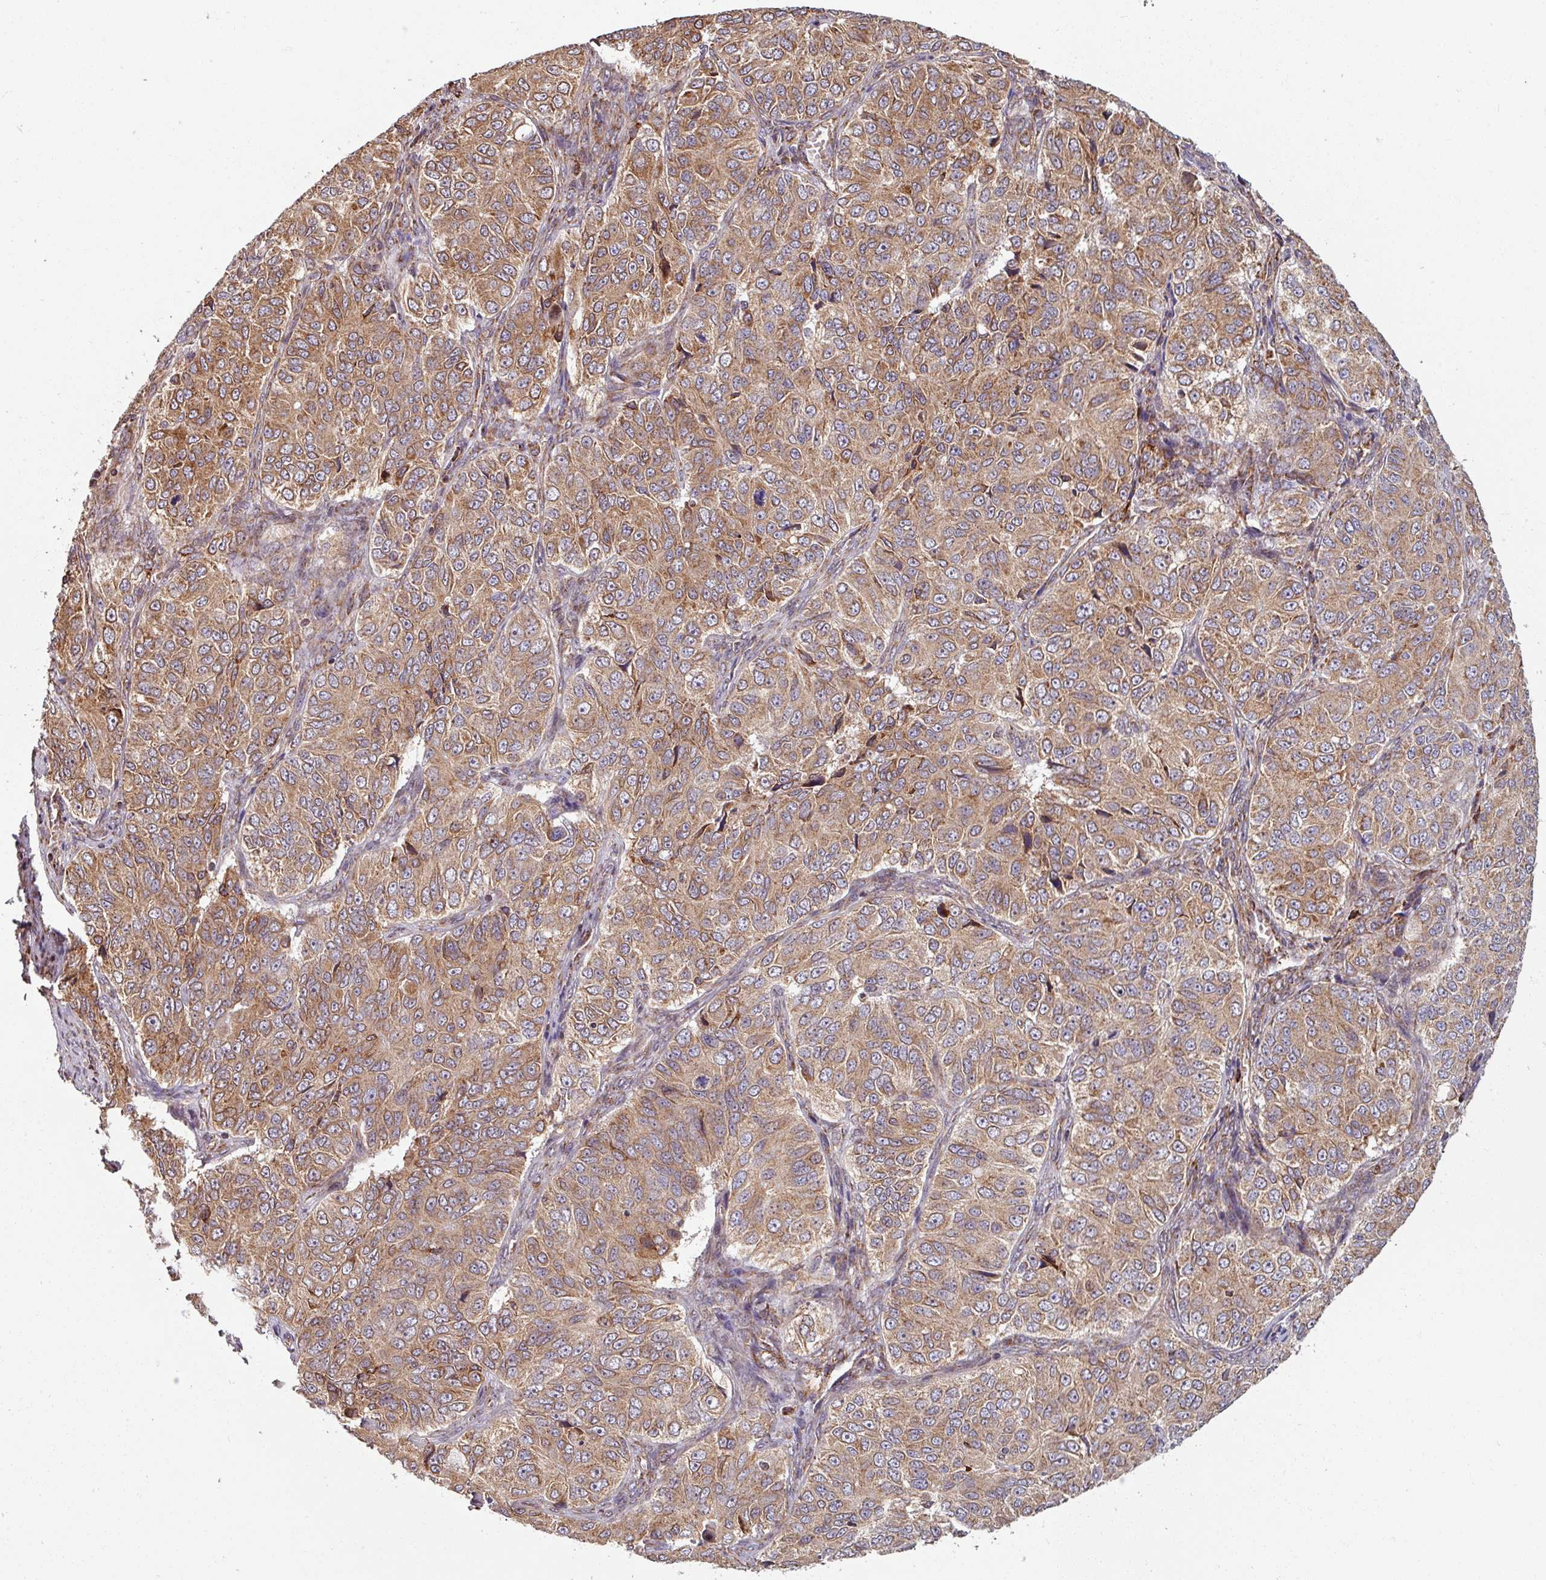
{"staining": {"intensity": "moderate", "quantity": ">75%", "location": "cytoplasmic/membranous"}, "tissue": "ovarian cancer", "cell_type": "Tumor cells", "image_type": "cancer", "snomed": [{"axis": "morphology", "description": "Carcinoma, endometroid"}, {"axis": "topography", "description": "Ovary"}], "caption": "High-power microscopy captured an immunohistochemistry (IHC) photomicrograph of ovarian cancer, revealing moderate cytoplasmic/membranous expression in approximately >75% of tumor cells. The staining was performed using DAB (3,3'-diaminobenzidine) to visualize the protein expression in brown, while the nuclei were stained in blue with hematoxylin (Magnification: 20x).", "gene": "MAGT1", "patient": {"sex": "female", "age": 51}}